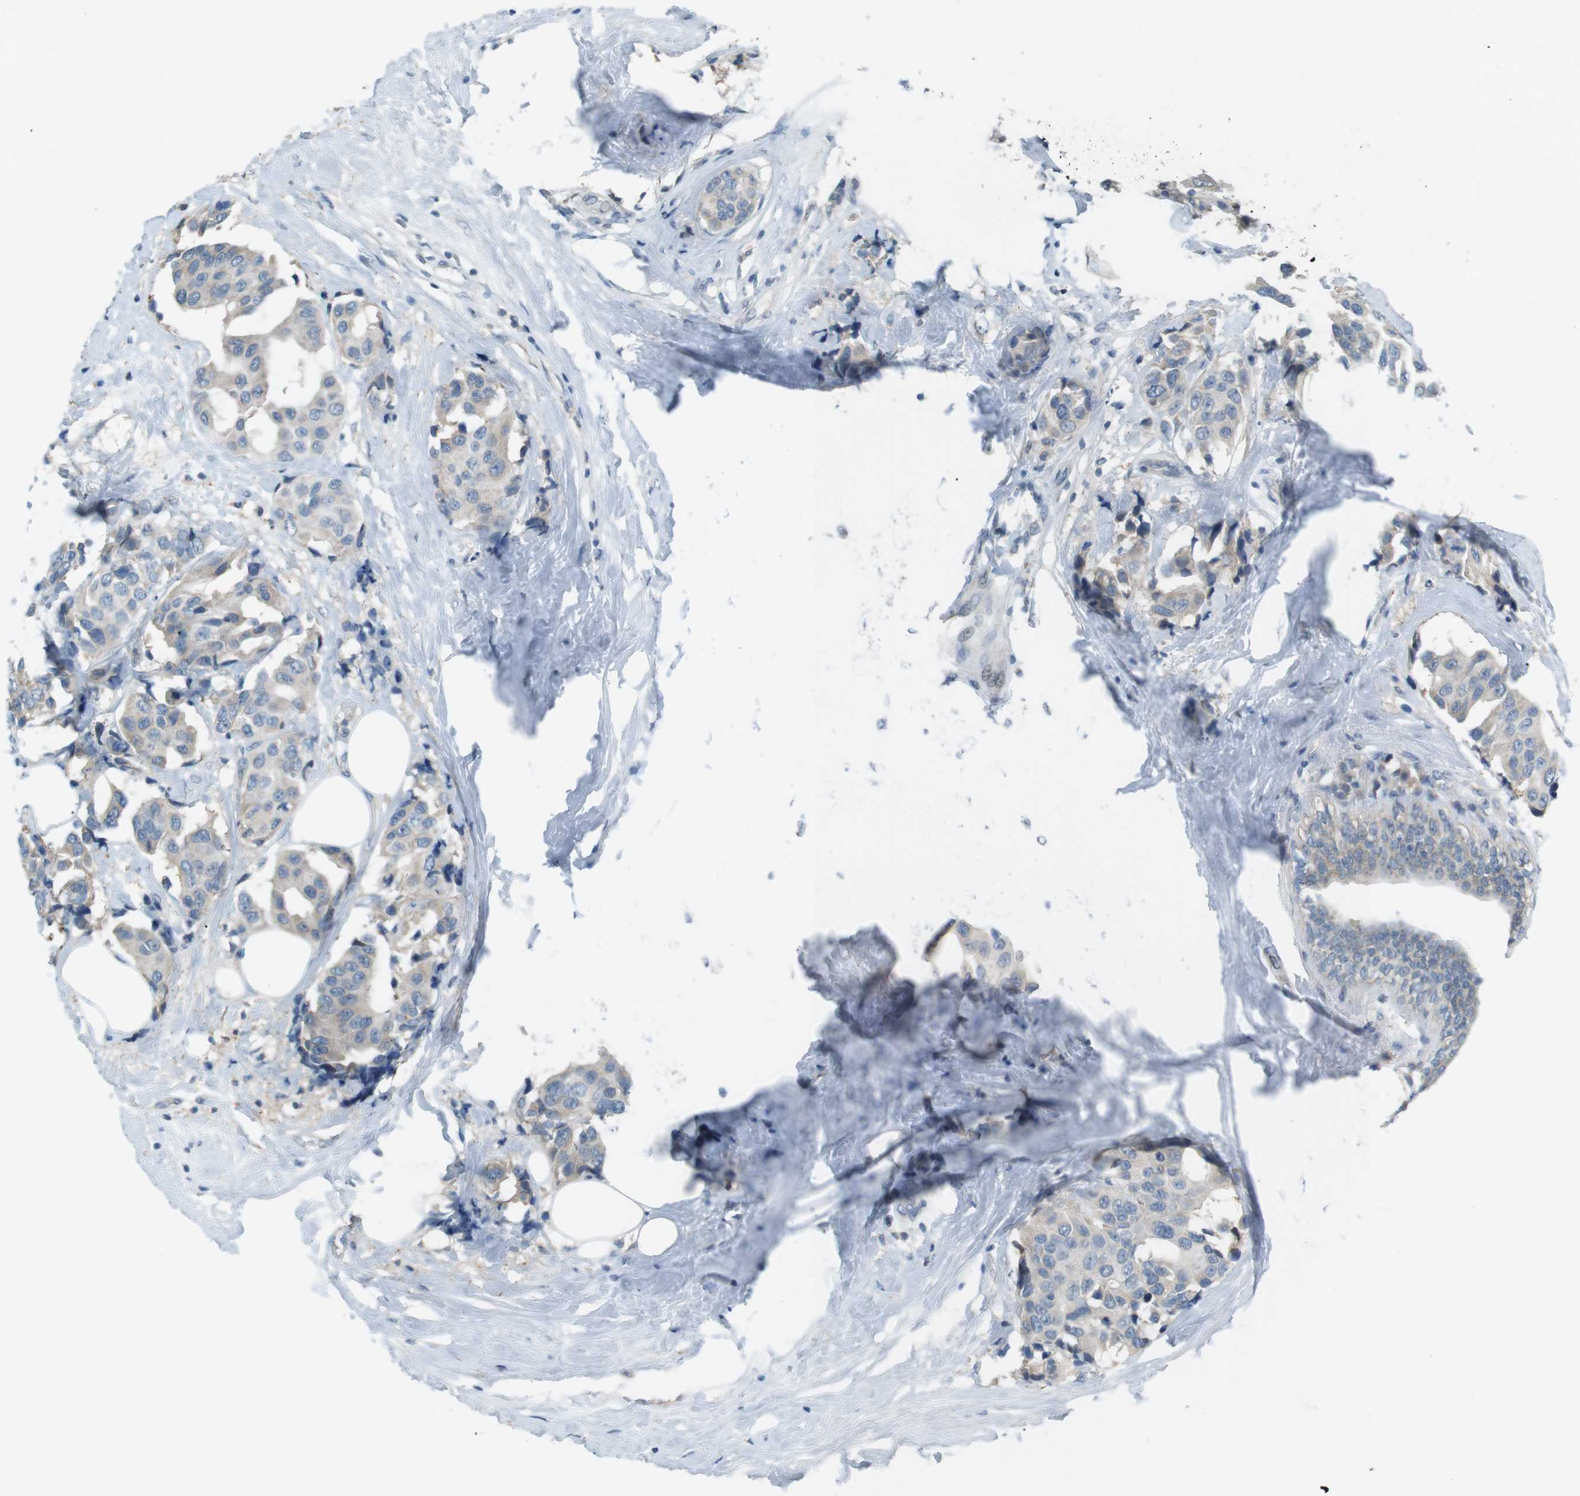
{"staining": {"intensity": "weak", "quantity": ">75%", "location": "cytoplasmic/membranous"}, "tissue": "breast cancer", "cell_type": "Tumor cells", "image_type": "cancer", "snomed": [{"axis": "morphology", "description": "Normal tissue, NOS"}, {"axis": "morphology", "description": "Duct carcinoma"}, {"axis": "topography", "description": "Breast"}], "caption": "The micrograph exhibits immunohistochemical staining of breast invasive ductal carcinoma. There is weak cytoplasmic/membranous staining is appreciated in approximately >75% of tumor cells.", "gene": "RTN3", "patient": {"sex": "female", "age": 39}}